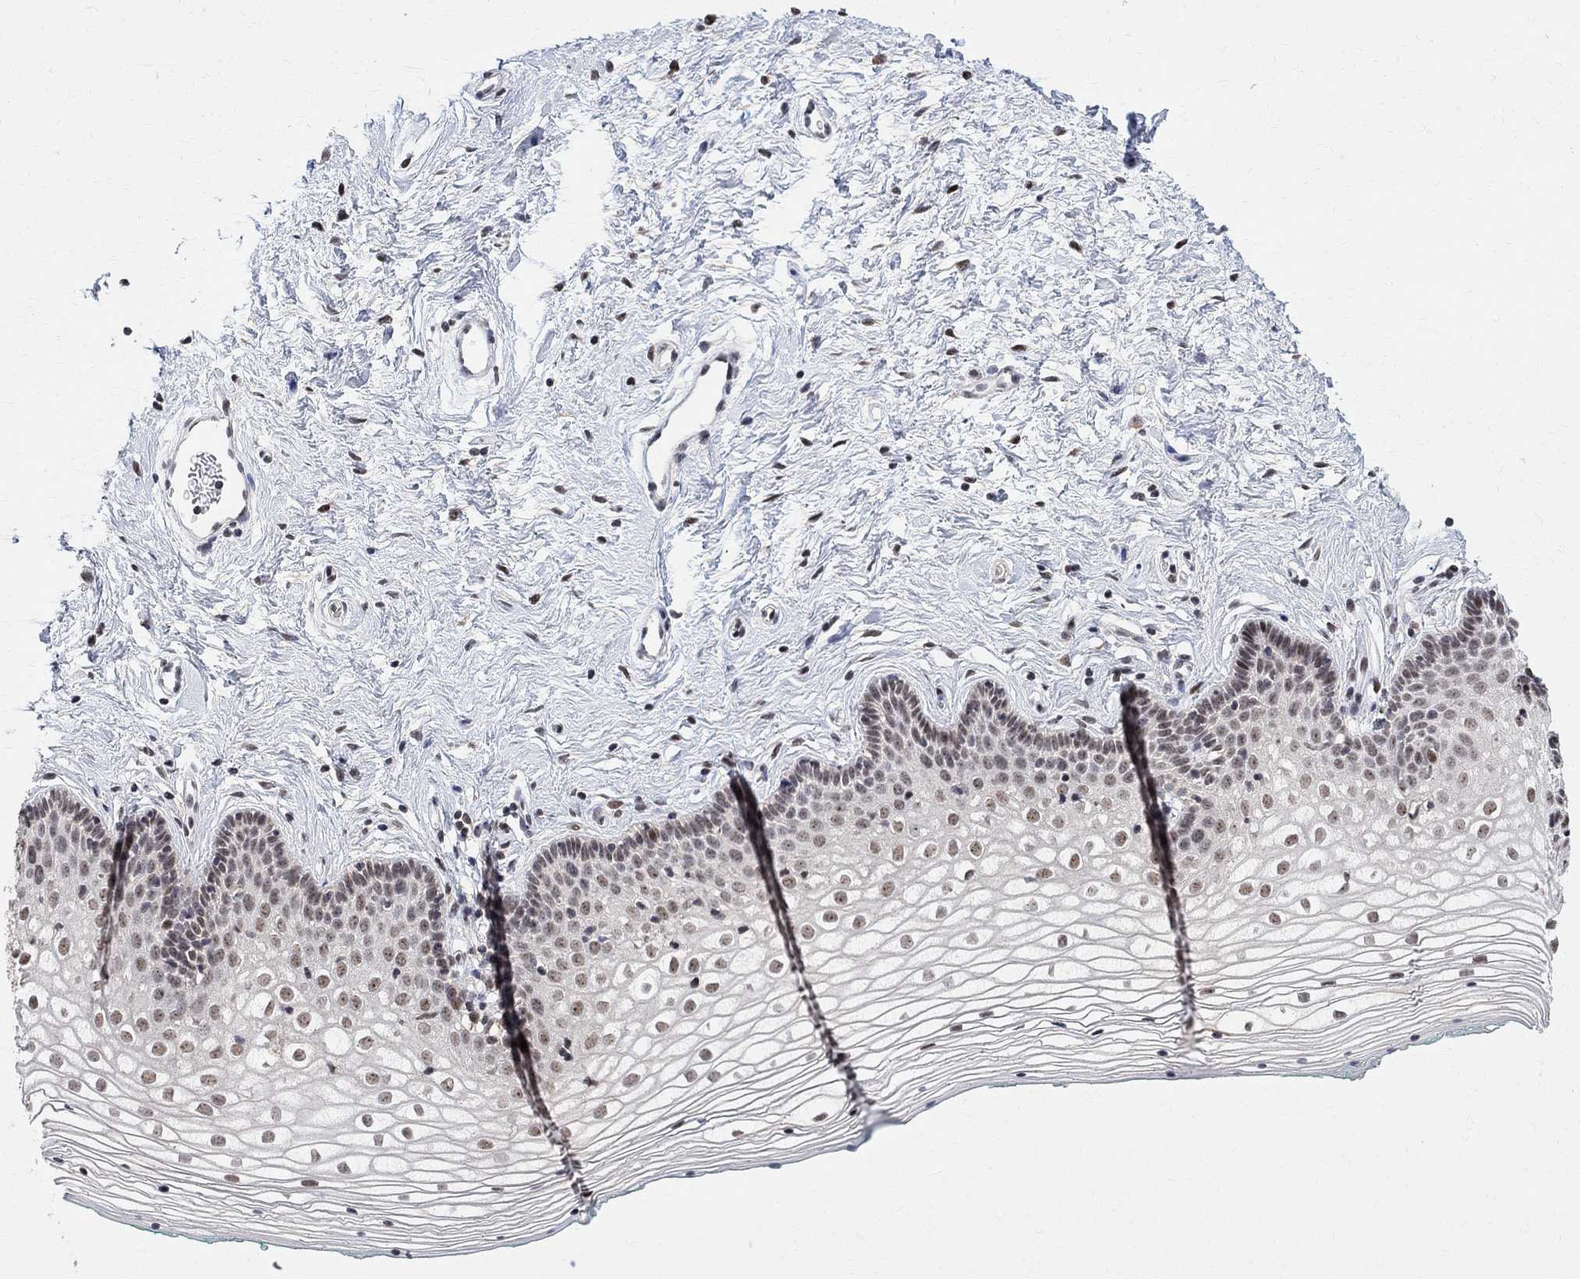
{"staining": {"intensity": "moderate", "quantity": "<25%", "location": "nuclear"}, "tissue": "vagina", "cell_type": "Squamous epithelial cells", "image_type": "normal", "snomed": [{"axis": "morphology", "description": "Normal tissue, NOS"}, {"axis": "topography", "description": "Vagina"}], "caption": "A brown stain shows moderate nuclear positivity of a protein in squamous epithelial cells of normal human vagina. Ihc stains the protein in brown and the nuclei are stained blue.", "gene": "E4F1", "patient": {"sex": "female", "age": 36}}